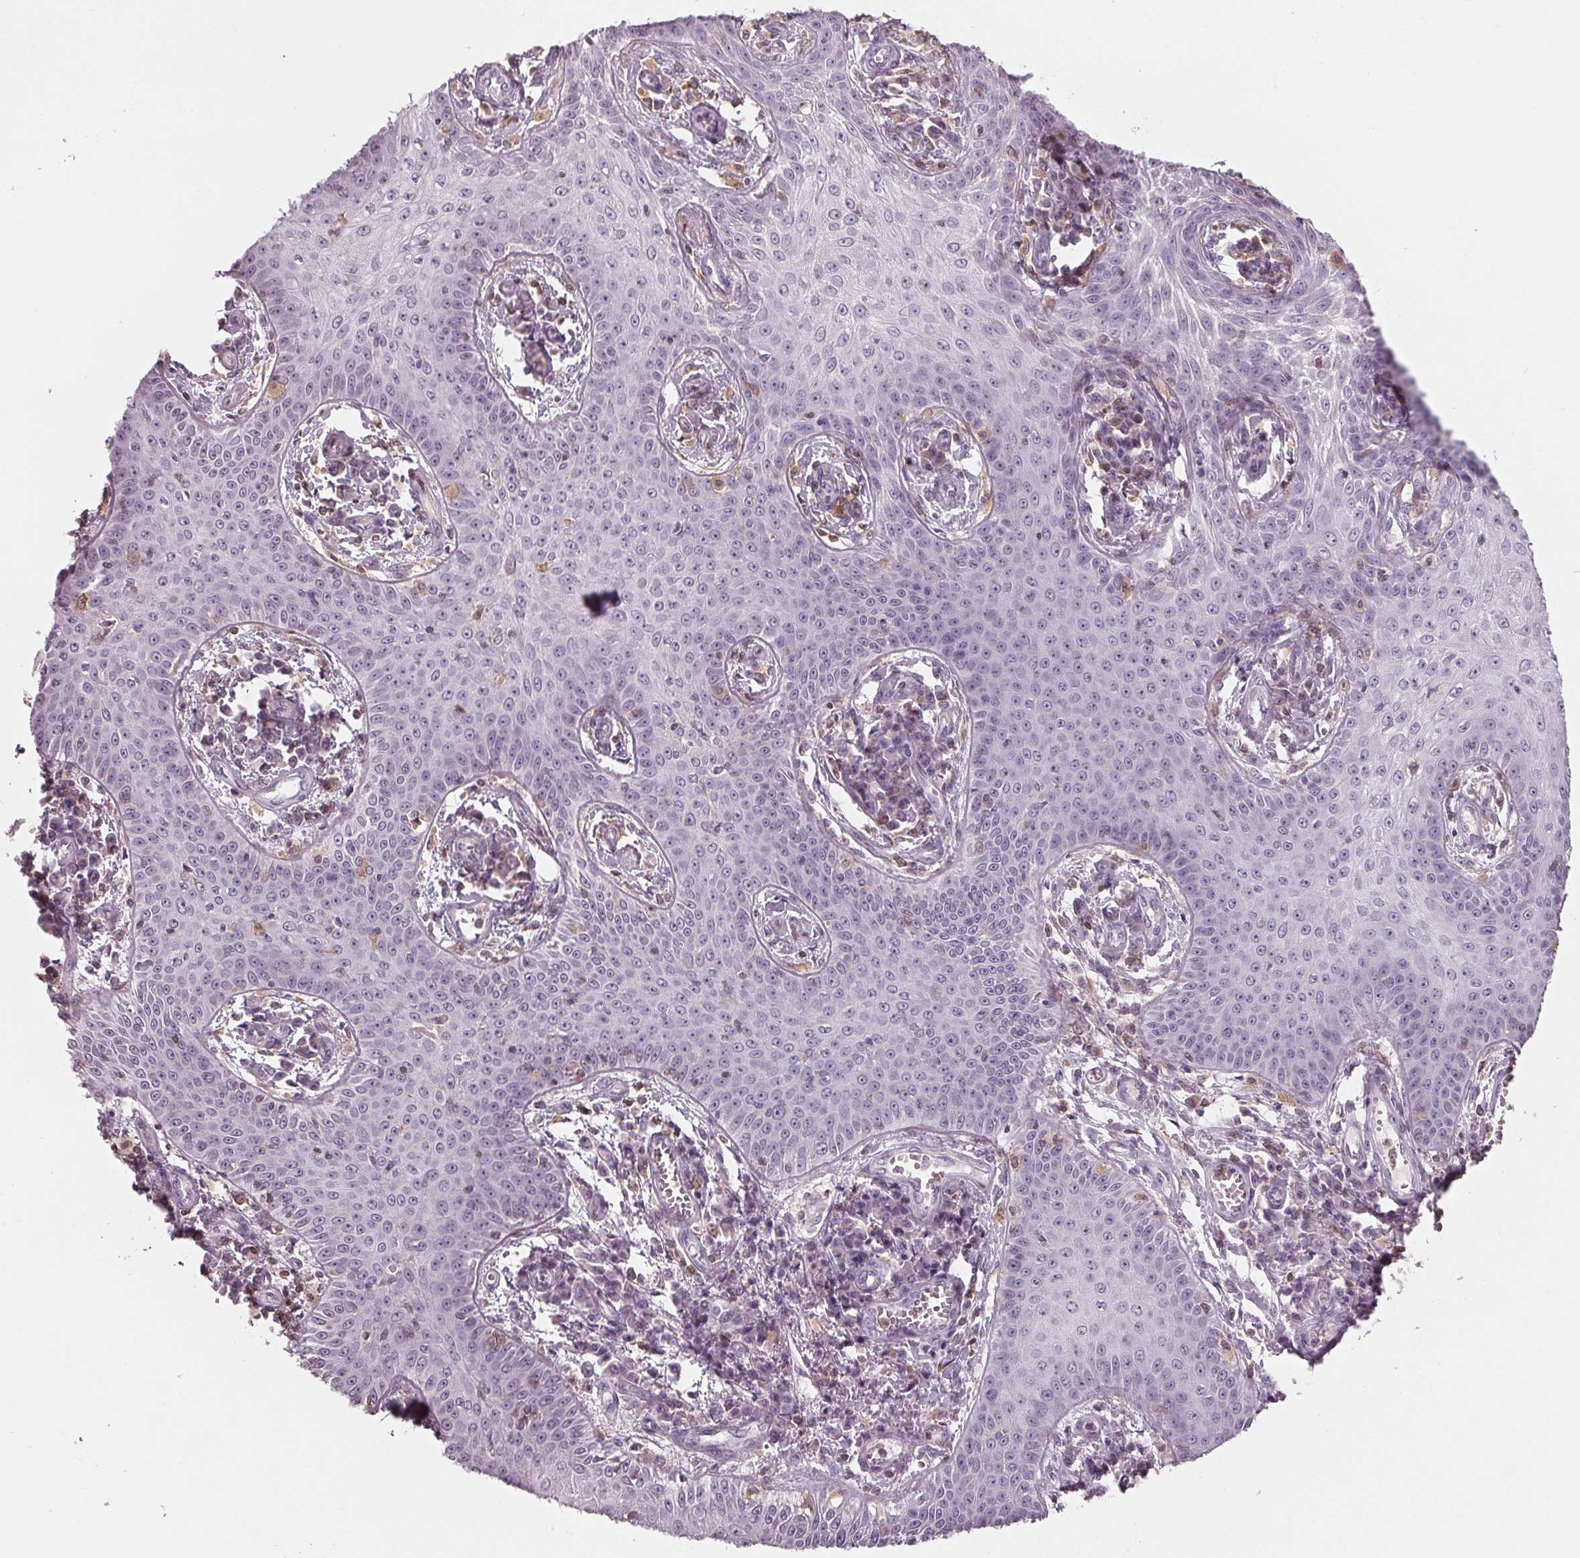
{"staining": {"intensity": "negative", "quantity": "none", "location": "none"}, "tissue": "skin cancer", "cell_type": "Tumor cells", "image_type": "cancer", "snomed": [{"axis": "morphology", "description": "Squamous cell carcinoma, NOS"}, {"axis": "topography", "description": "Skin"}], "caption": "Immunohistochemical staining of squamous cell carcinoma (skin) displays no significant positivity in tumor cells.", "gene": "ARHGAP25", "patient": {"sex": "male", "age": 70}}